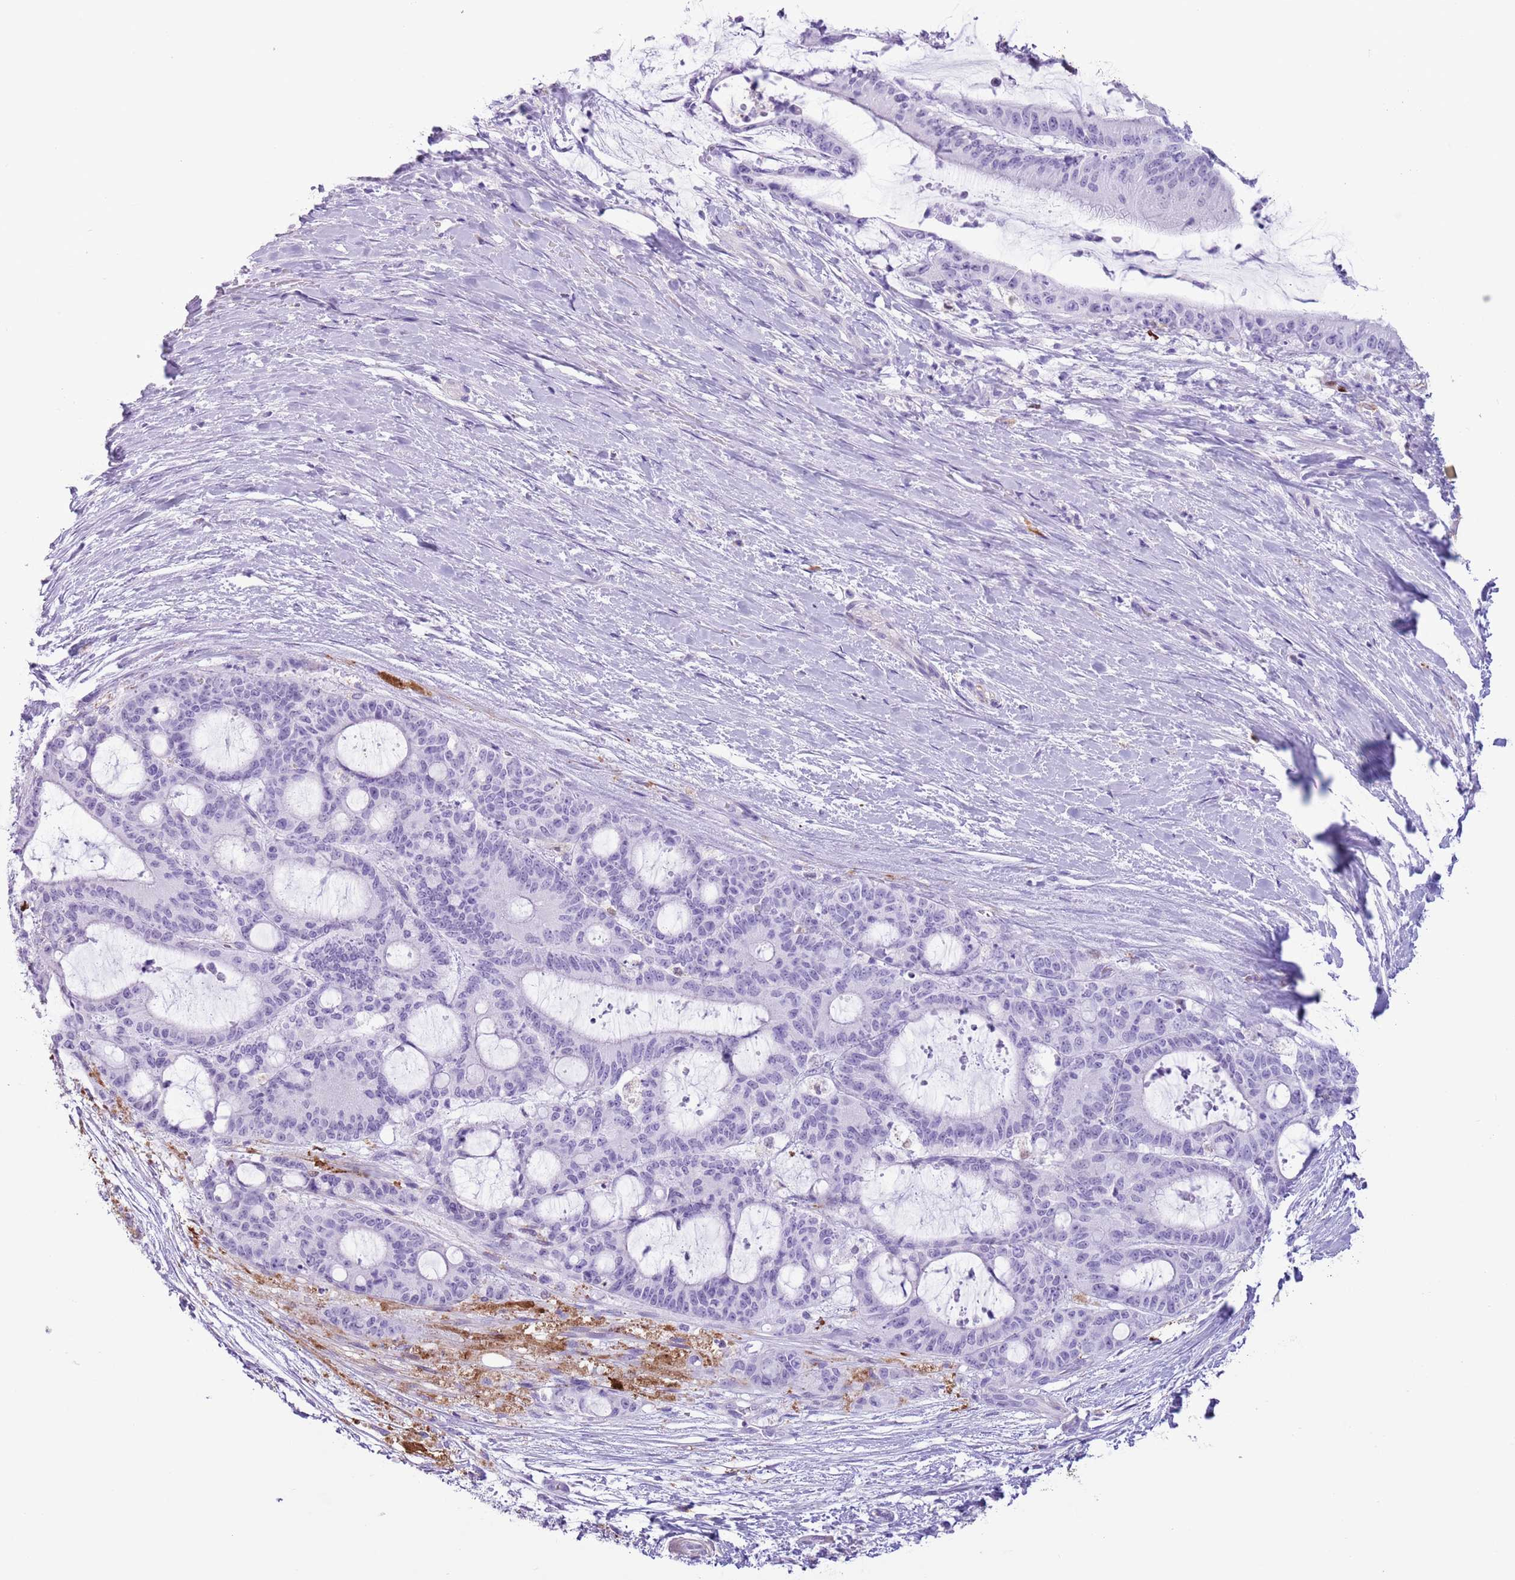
{"staining": {"intensity": "negative", "quantity": "none", "location": "none"}, "tissue": "liver cancer", "cell_type": "Tumor cells", "image_type": "cancer", "snomed": [{"axis": "morphology", "description": "Normal tissue, NOS"}, {"axis": "morphology", "description": "Cholangiocarcinoma"}, {"axis": "topography", "description": "Liver"}, {"axis": "topography", "description": "Peripheral nerve tissue"}], "caption": "Immunohistochemistry (IHC) of human liver cancer displays no staining in tumor cells.", "gene": "SLC7A14", "patient": {"sex": "female", "age": 73}}